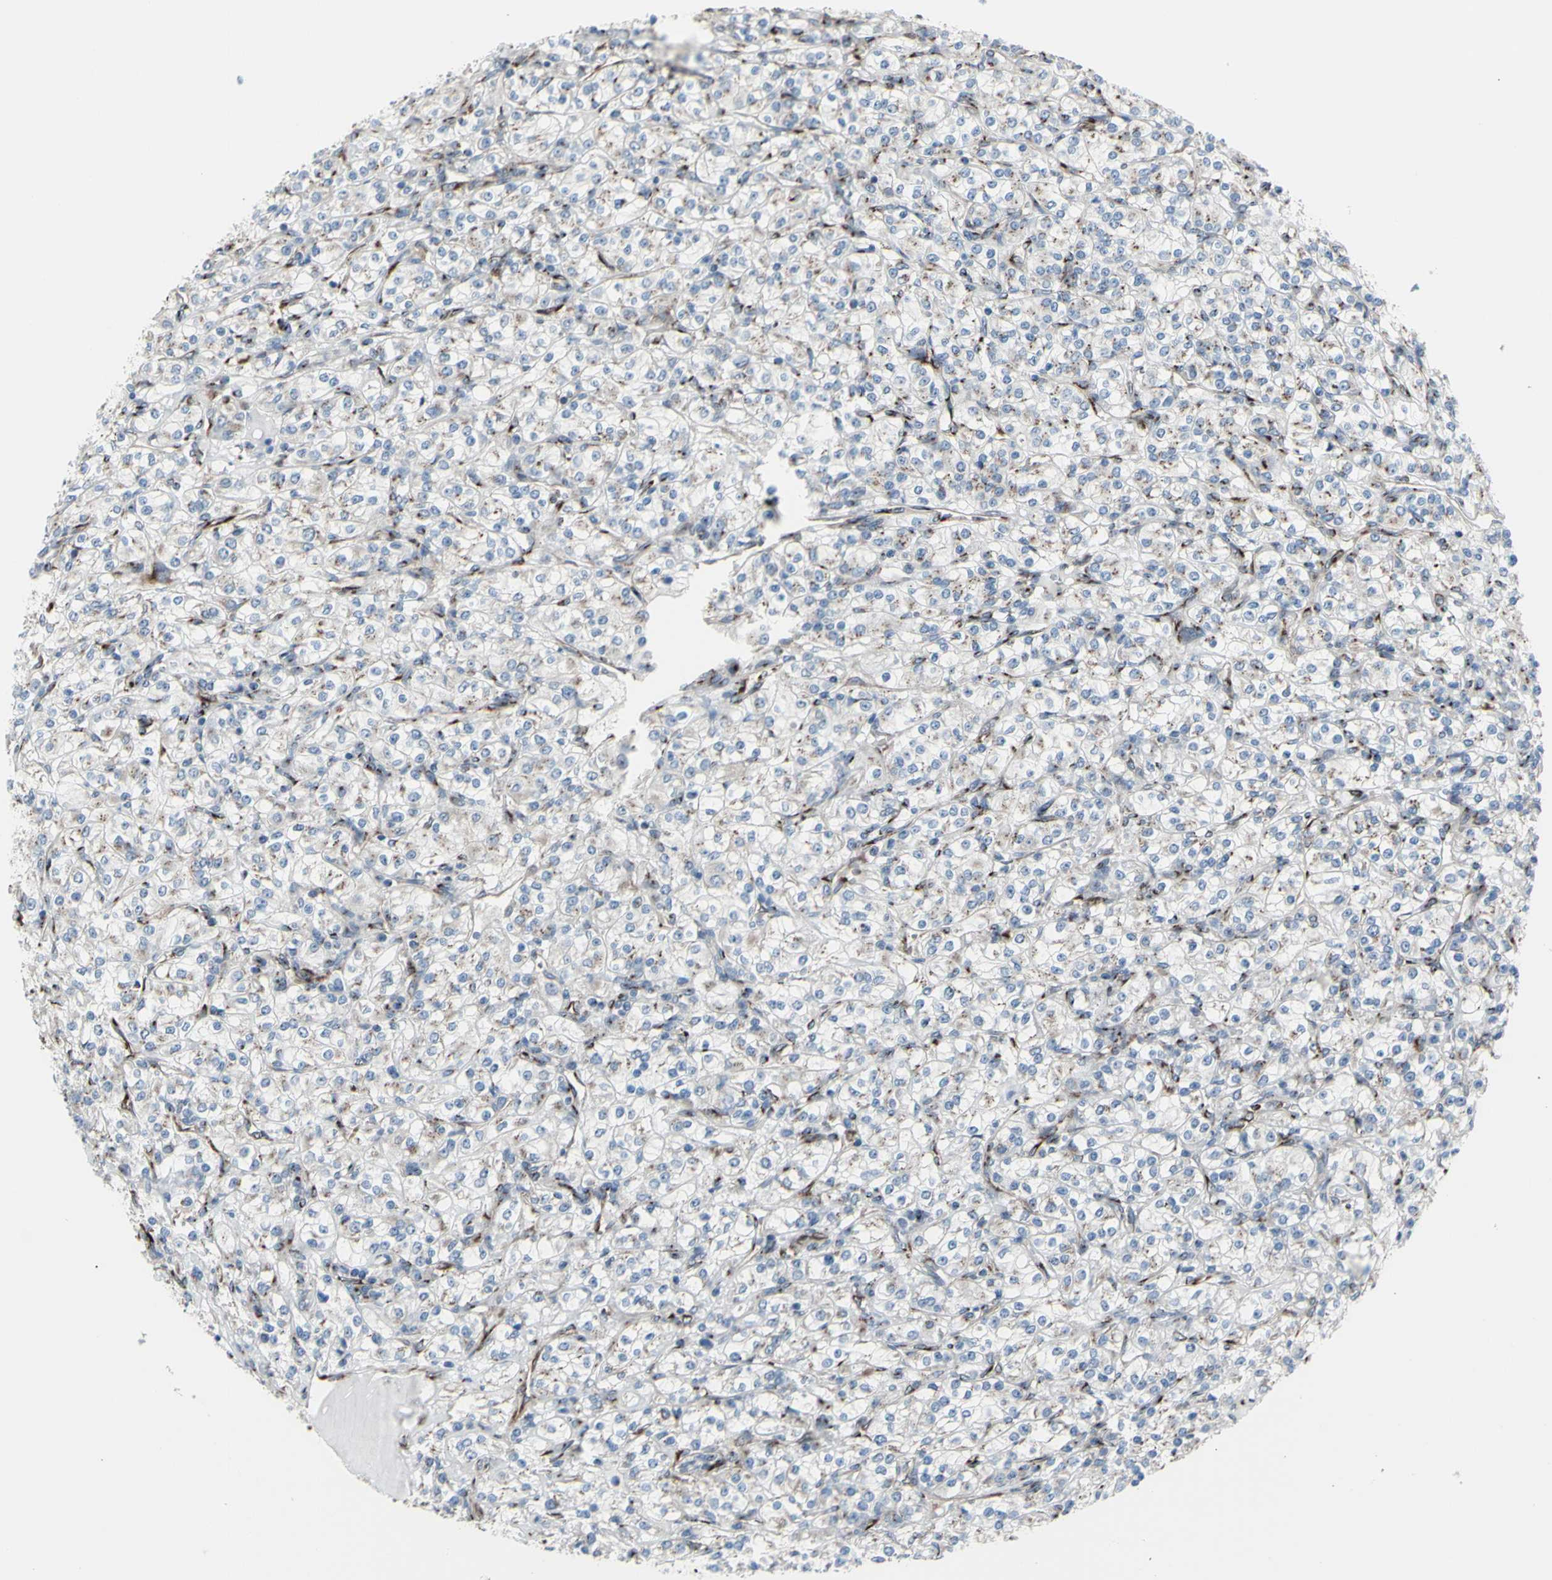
{"staining": {"intensity": "moderate", "quantity": "25%-75%", "location": "cytoplasmic/membranous"}, "tissue": "renal cancer", "cell_type": "Tumor cells", "image_type": "cancer", "snomed": [{"axis": "morphology", "description": "Adenocarcinoma, NOS"}, {"axis": "topography", "description": "Kidney"}], "caption": "A high-resolution image shows IHC staining of renal cancer, which shows moderate cytoplasmic/membranous staining in about 25%-75% of tumor cells.", "gene": "GLG1", "patient": {"sex": "male", "age": 77}}